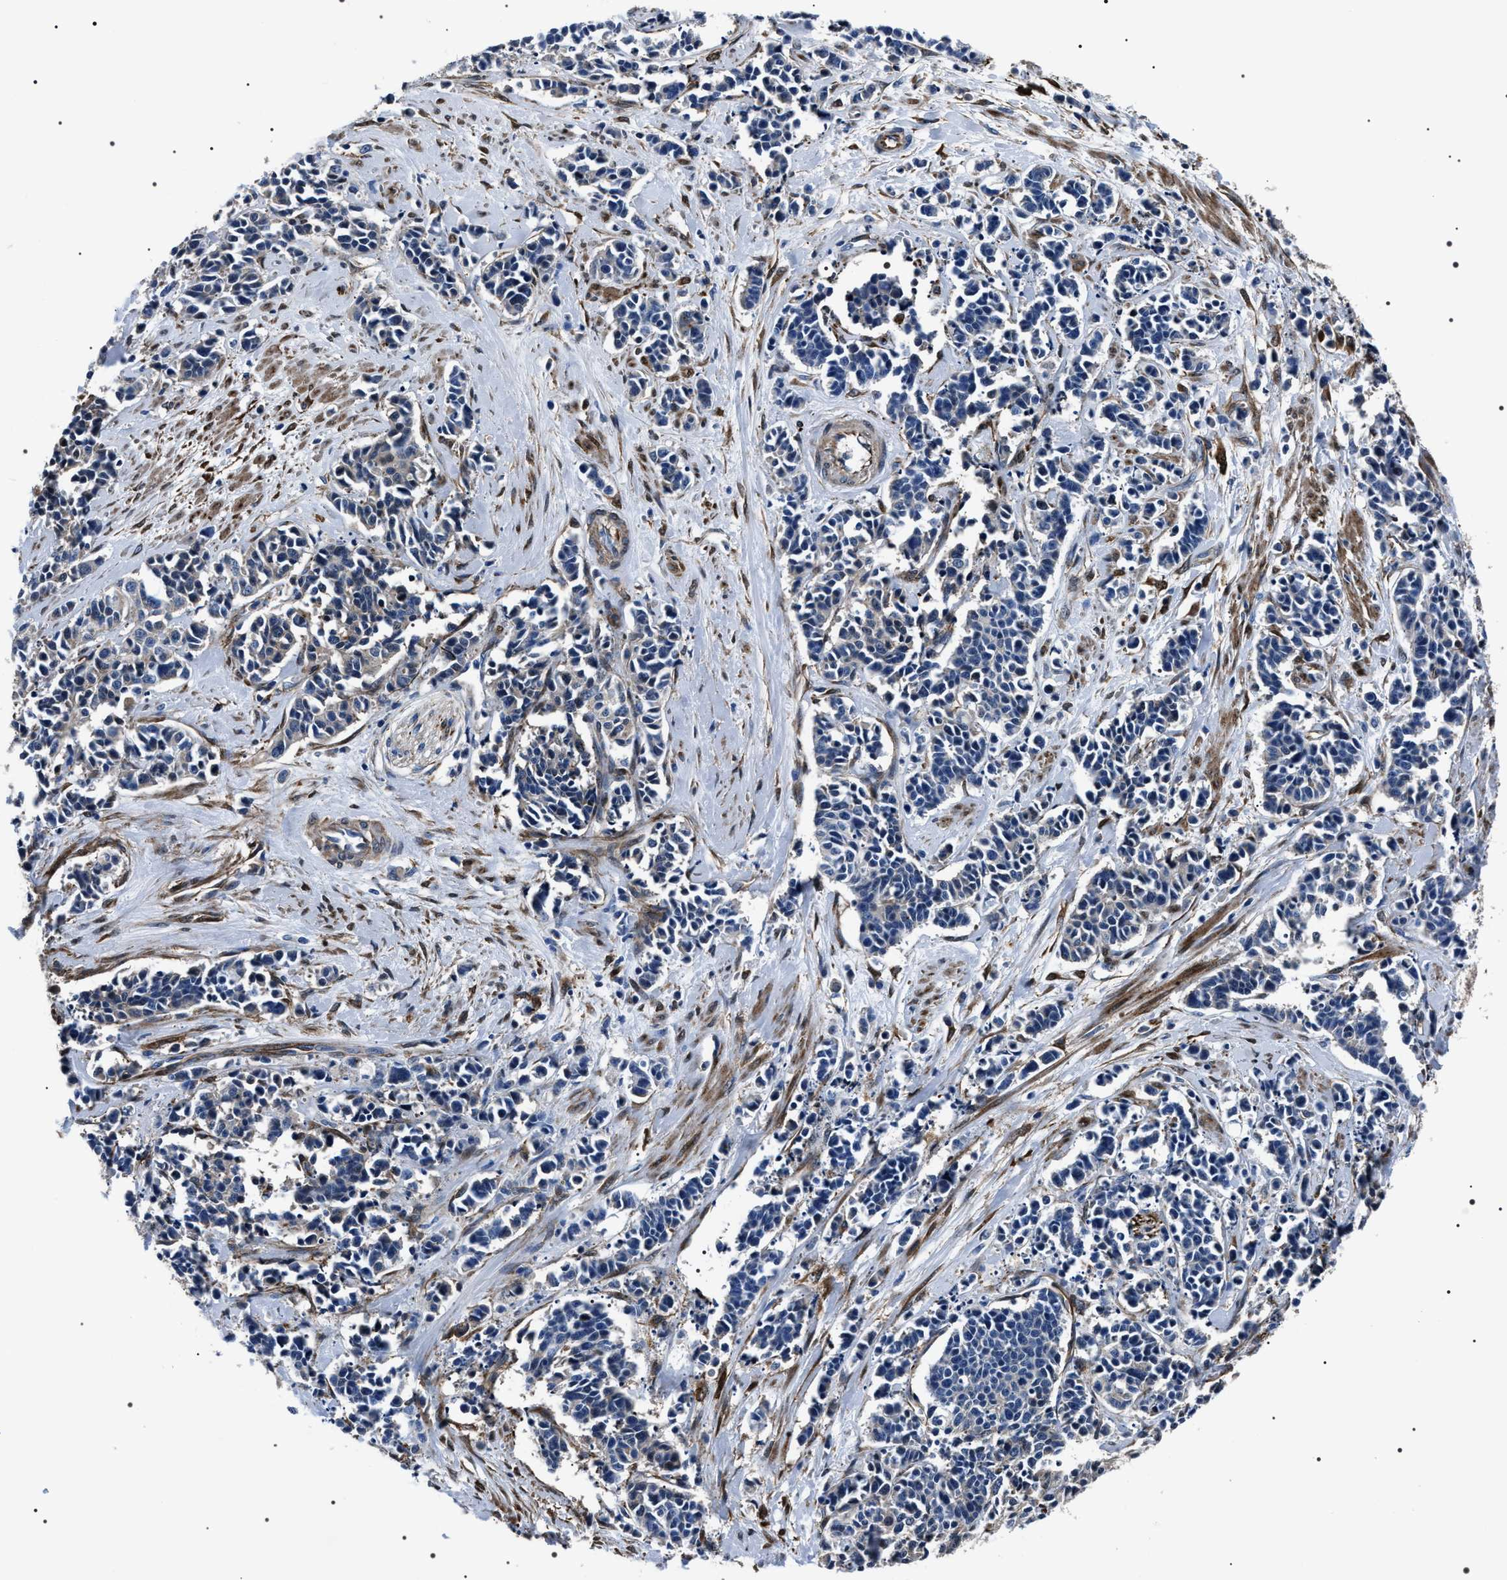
{"staining": {"intensity": "negative", "quantity": "none", "location": "none"}, "tissue": "cervical cancer", "cell_type": "Tumor cells", "image_type": "cancer", "snomed": [{"axis": "morphology", "description": "Squamous cell carcinoma, NOS"}, {"axis": "topography", "description": "Cervix"}], "caption": "Immunohistochemistry (IHC) histopathology image of neoplastic tissue: human cervical squamous cell carcinoma stained with DAB displays no significant protein staining in tumor cells.", "gene": "BAG2", "patient": {"sex": "female", "age": 35}}